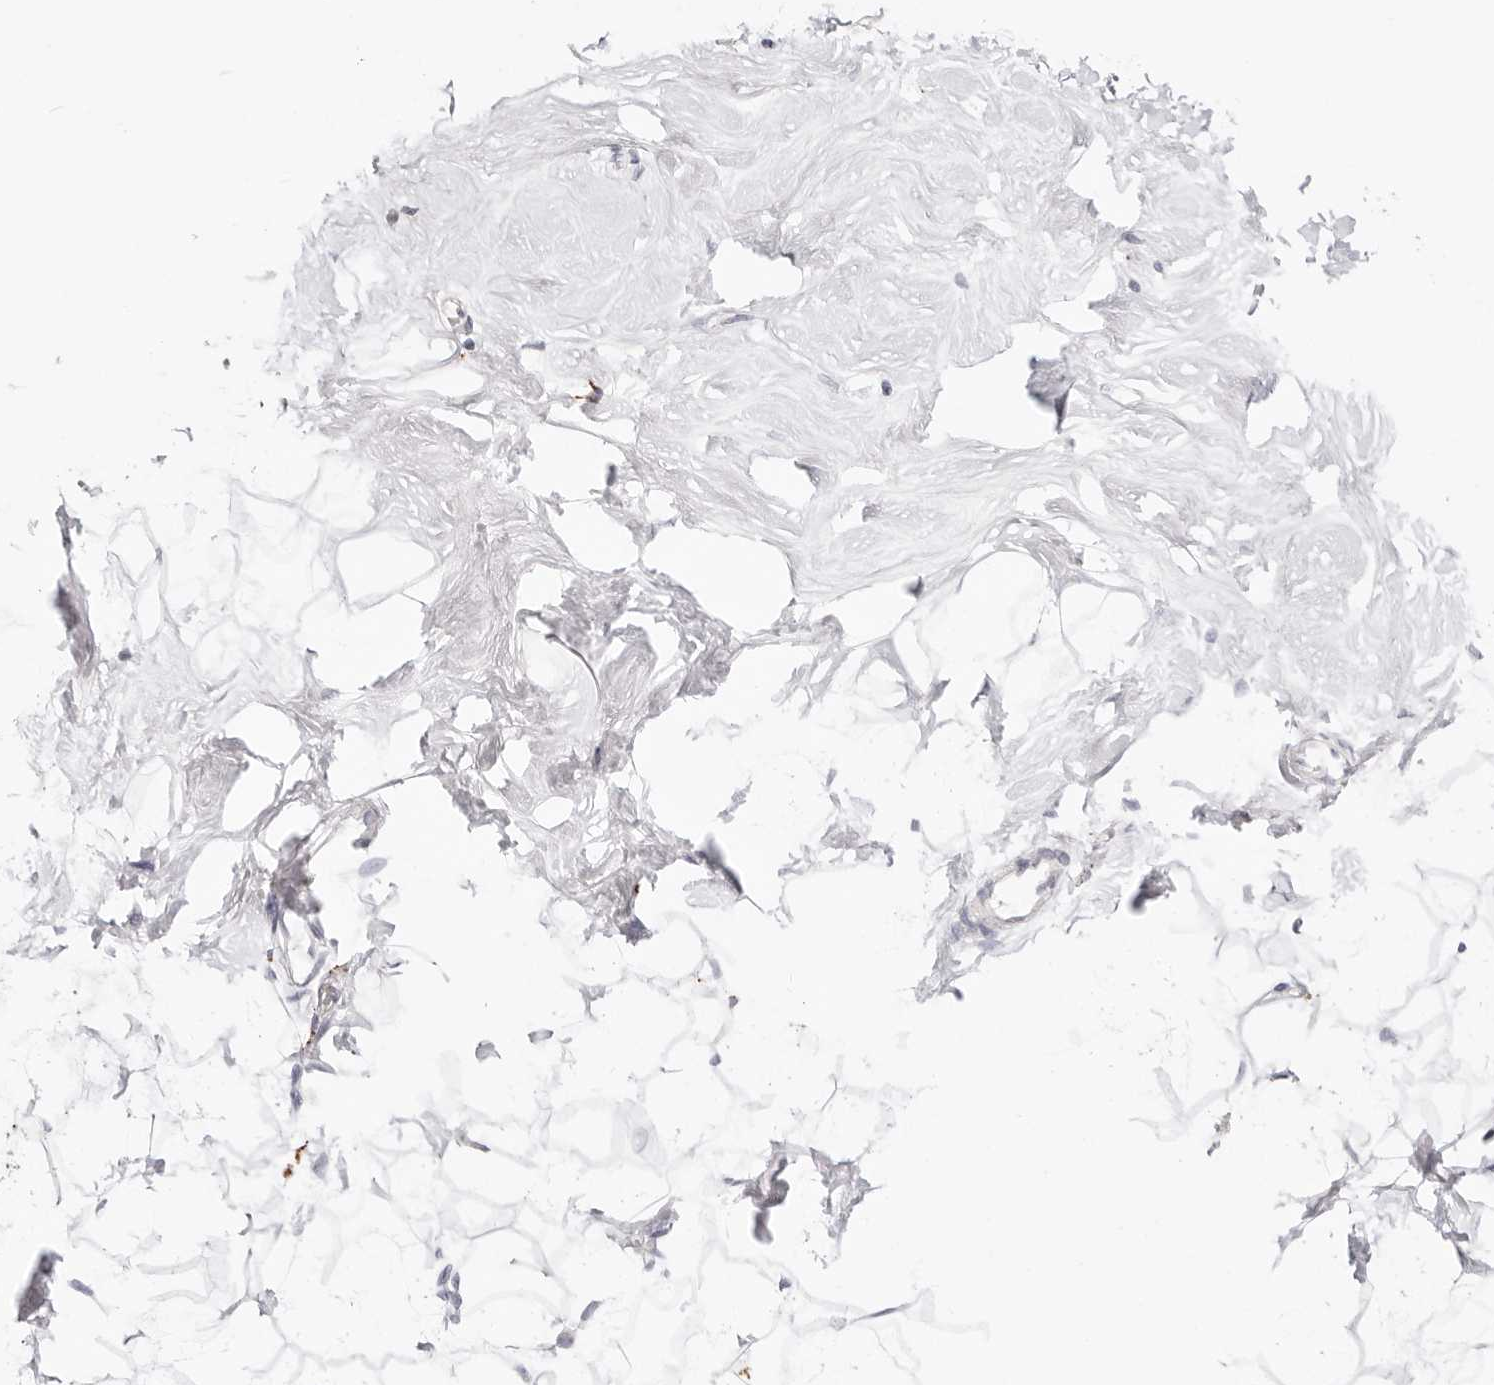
{"staining": {"intensity": "negative", "quantity": "none", "location": "none"}, "tissue": "breast", "cell_type": "Adipocytes", "image_type": "normal", "snomed": [{"axis": "morphology", "description": "Normal tissue, NOS"}, {"axis": "topography", "description": "Breast"}], "caption": "An immunohistochemistry (IHC) histopathology image of benign breast is shown. There is no staining in adipocytes of breast.", "gene": "STKLD1", "patient": {"sex": "female", "age": 26}}